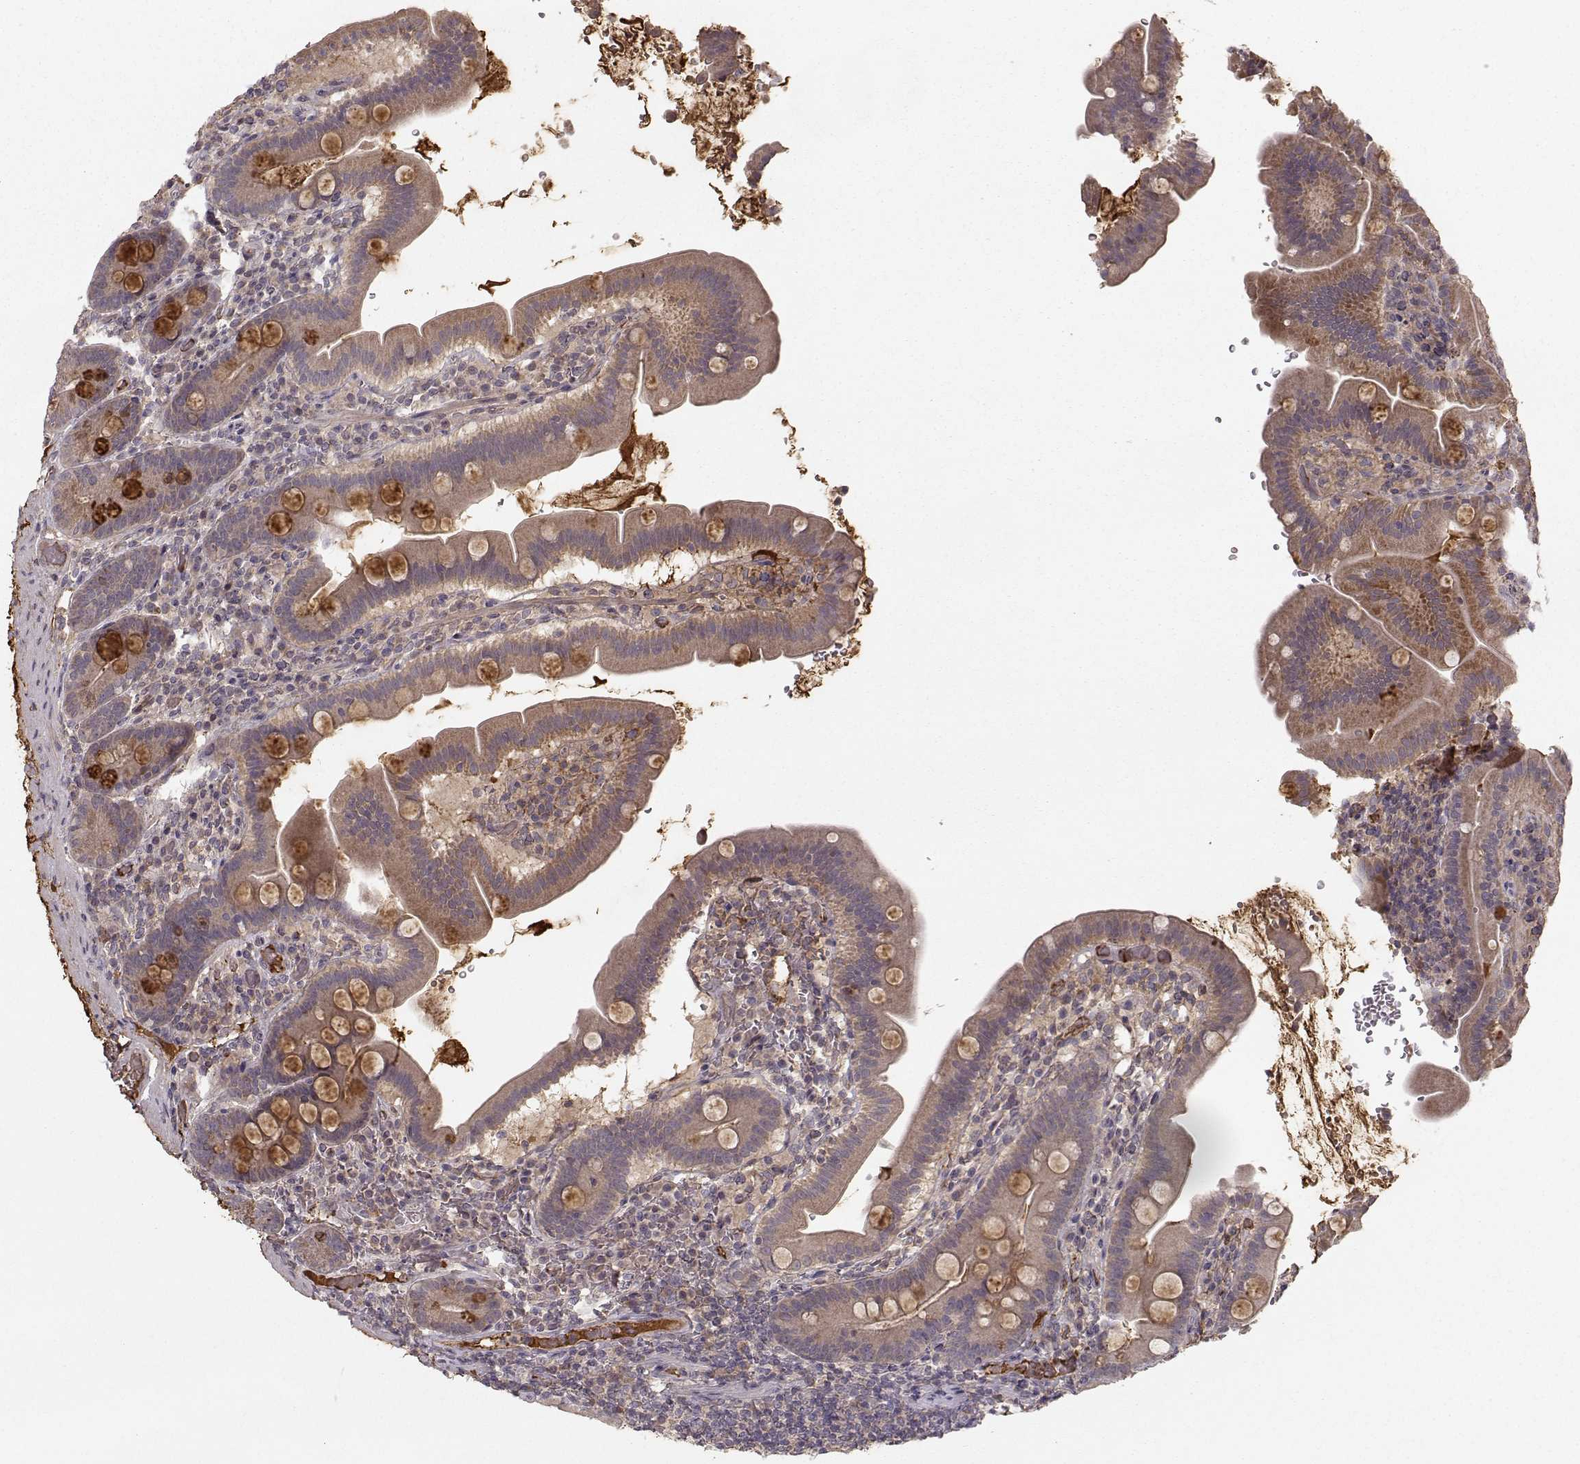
{"staining": {"intensity": "moderate", "quantity": "25%-75%", "location": "cytoplasmic/membranous"}, "tissue": "small intestine", "cell_type": "Glandular cells", "image_type": "normal", "snomed": [{"axis": "morphology", "description": "Normal tissue, NOS"}, {"axis": "topography", "description": "Small intestine"}], "caption": "Immunohistochemical staining of normal small intestine demonstrates moderate cytoplasmic/membranous protein positivity in approximately 25%-75% of glandular cells. (brown staining indicates protein expression, while blue staining denotes nuclei).", "gene": "WNT6", "patient": {"sex": "male", "age": 26}}